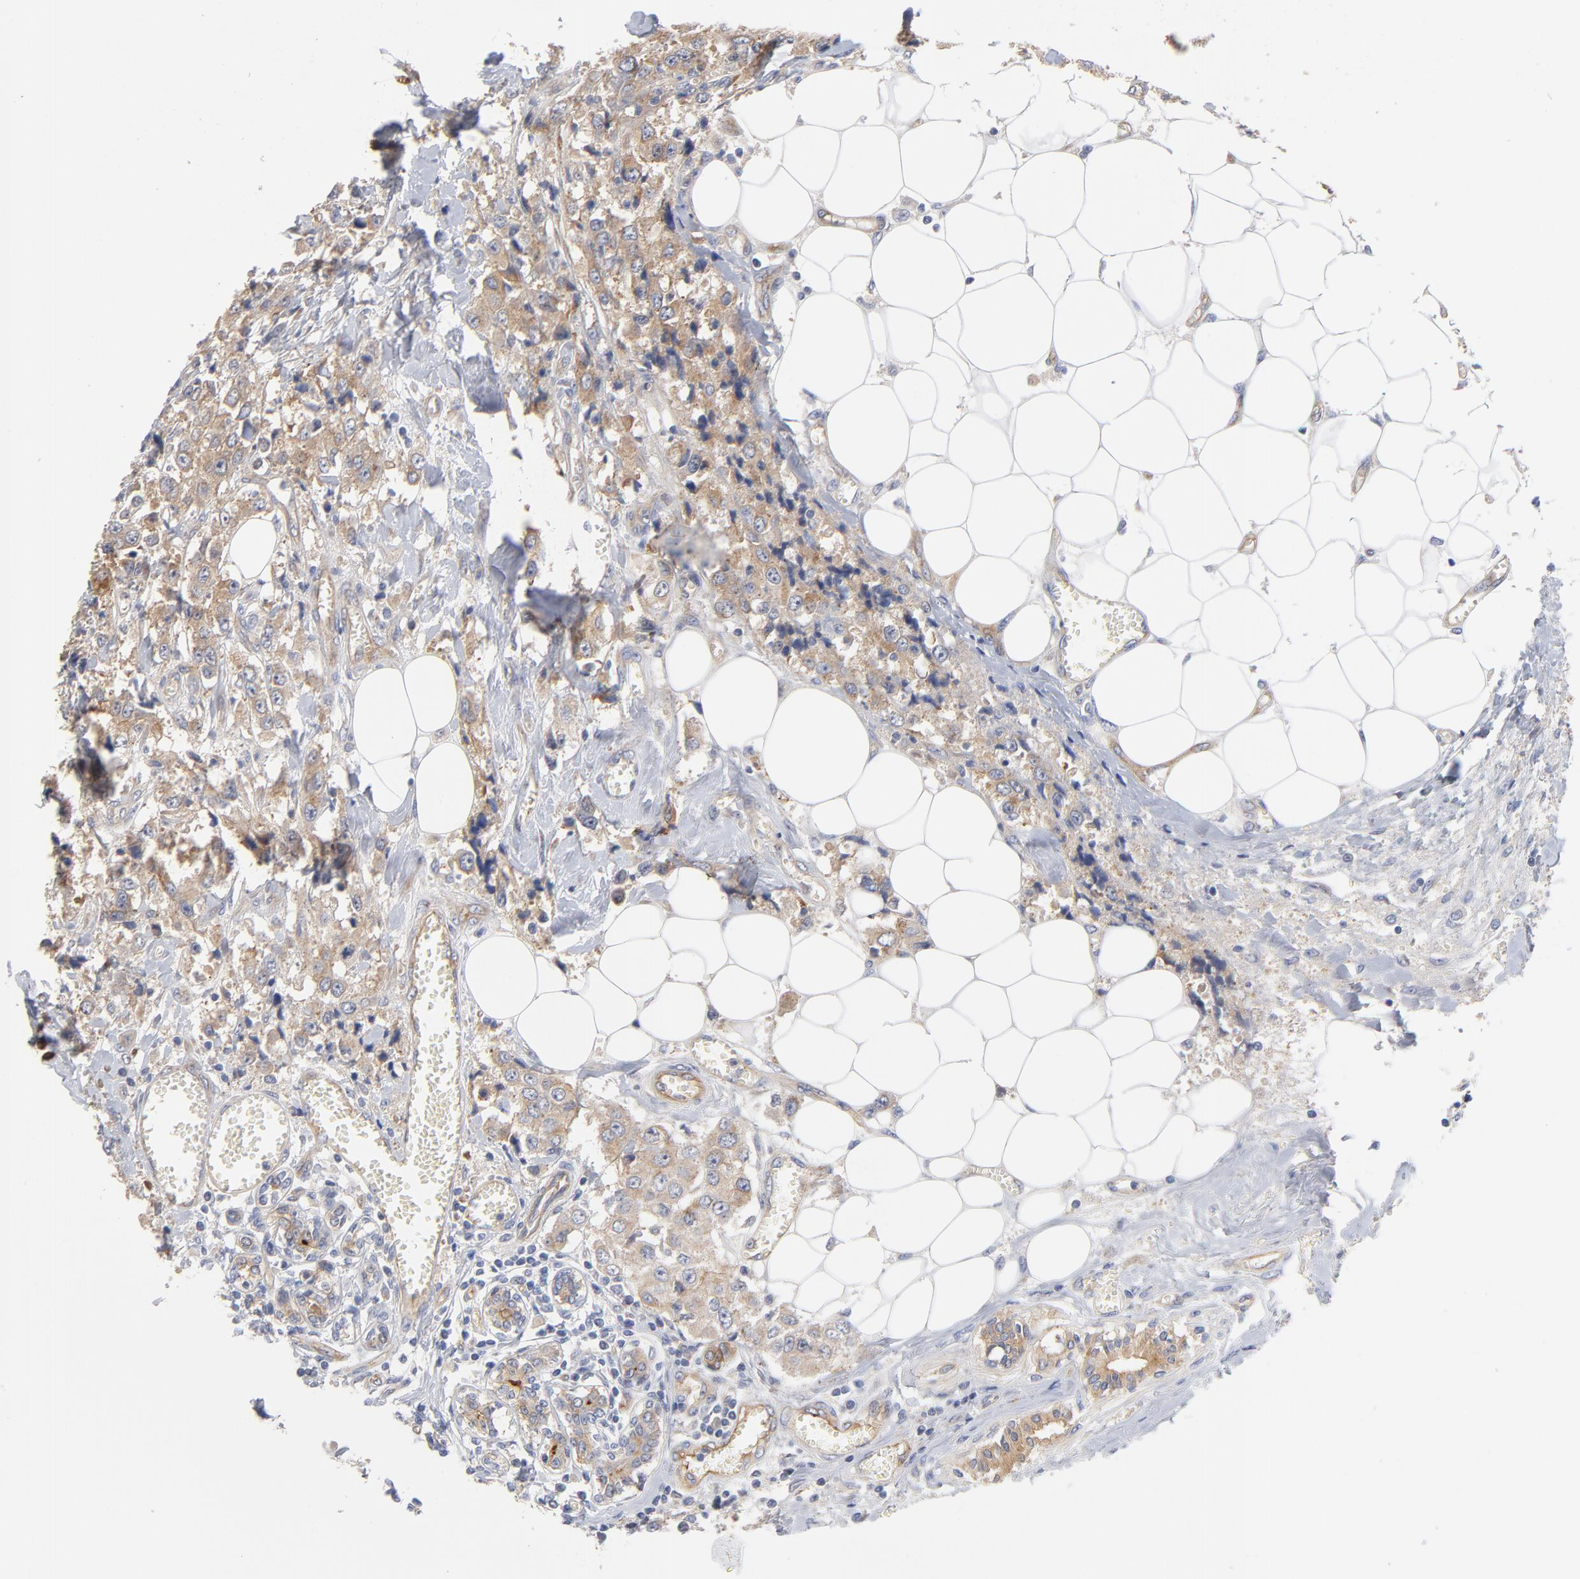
{"staining": {"intensity": "moderate", "quantity": ">75%", "location": "cytoplasmic/membranous"}, "tissue": "breast cancer", "cell_type": "Tumor cells", "image_type": "cancer", "snomed": [{"axis": "morphology", "description": "Duct carcinoma"}, {"axis": "topography", "description": "Breast"}], "caption": "Immunohistochemical staining of breast cancer displays moderate cytoplasmic/membranous protein expression in approximately >75% of tumor cells.", "gene": "FBXL2", "patient": {"sex": "female", "age": 58}}